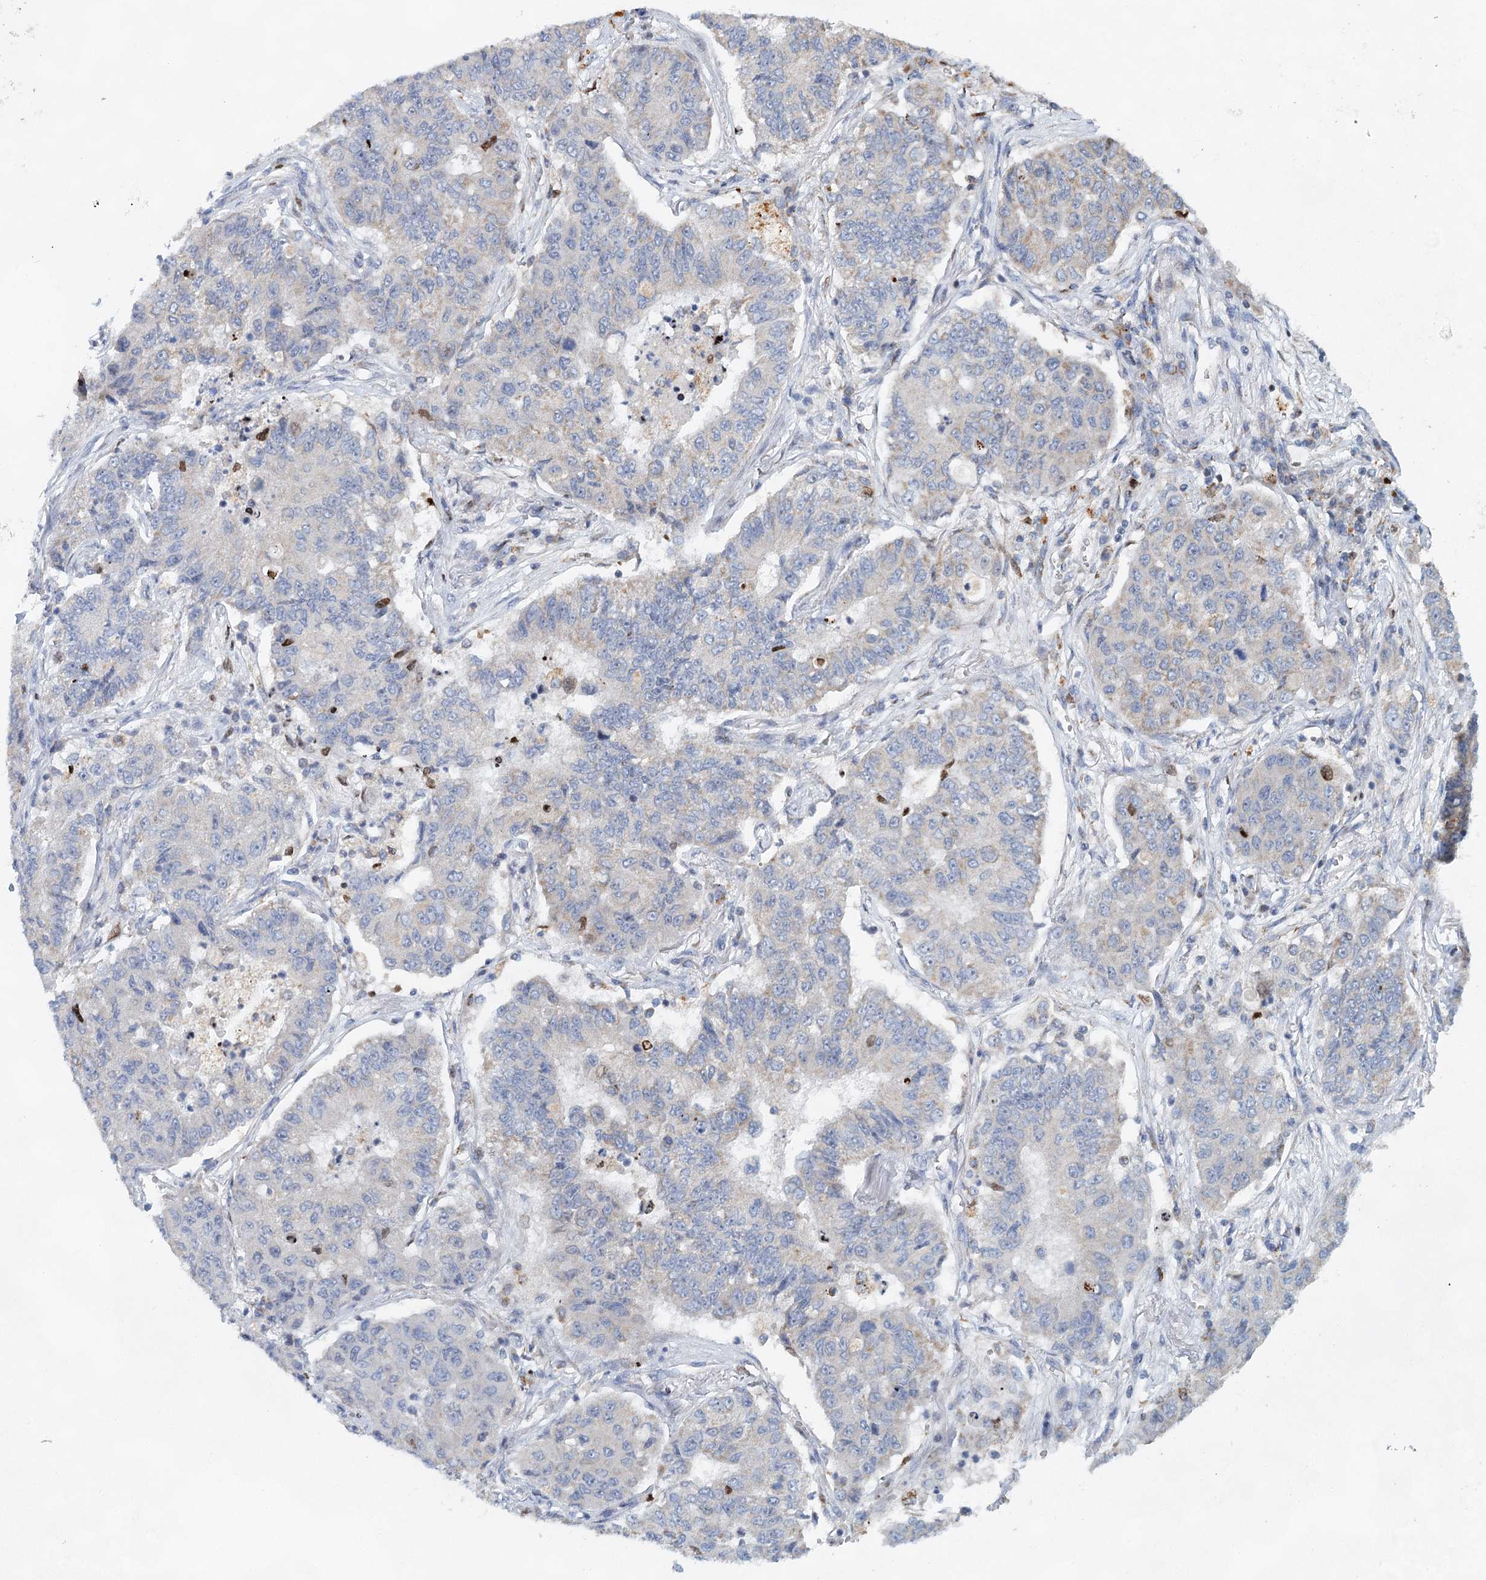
{"staining": {"intensity": "negative", "quantity": "none", "location": "none"}, "tissue": "lung cancer", "cell_type": "Tumor cells", "image_type": "cancer", "snomed": [{"axis": "morphology", "description": "Squamous cell carcinoma, NOS"}, {"axis": "topography", "description": "Lung"}], "caption": "This is a image of IHC staining of lung cancer, which shows no positivity in tumor cells. Nuclei are stained in blue.", "gene": "XPO6", "patient": {"sex": "male", "age": 74}}